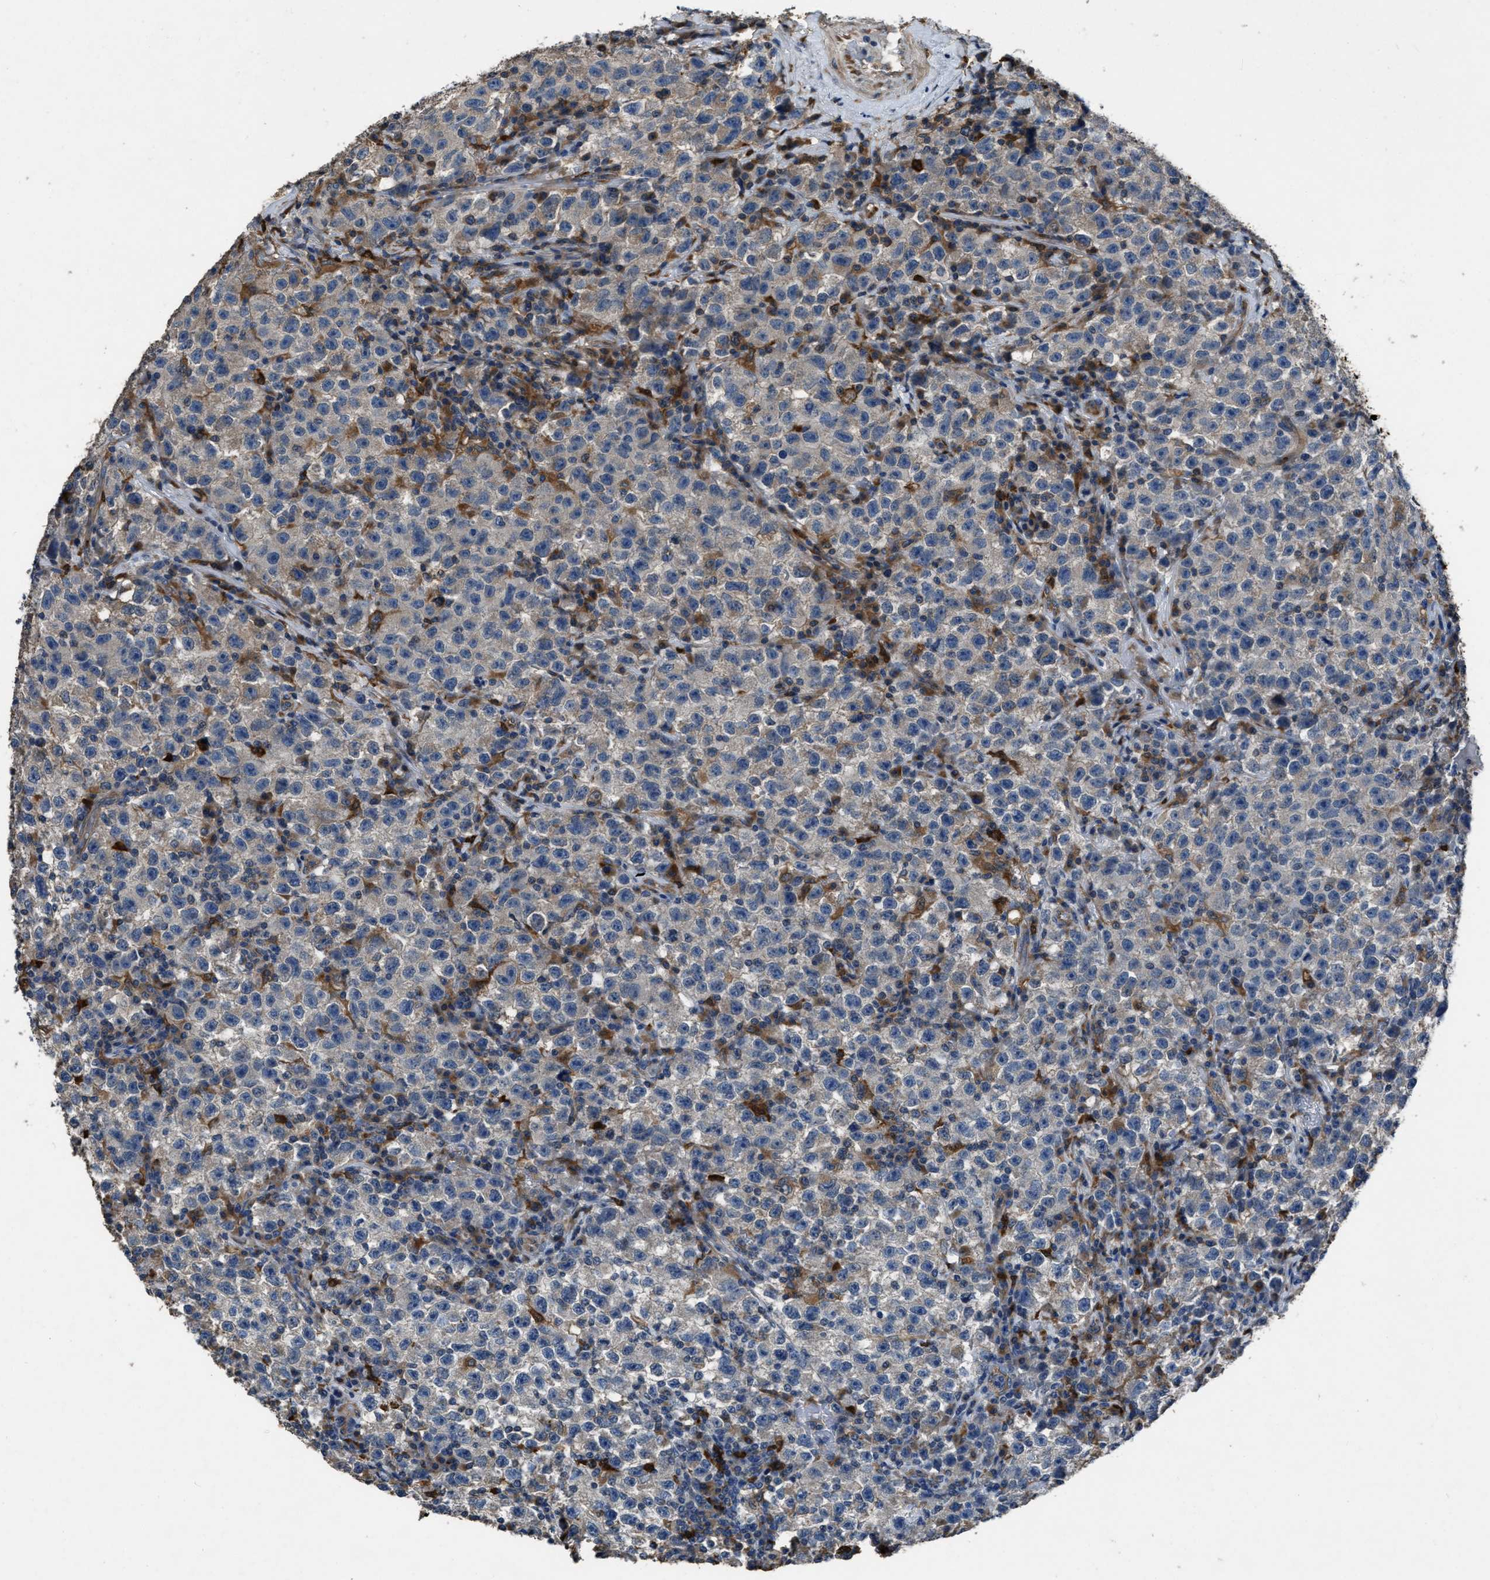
{"staining": {"intensity": "negative", "quantity": "none", "location": "none"}, "tissue": "testis cancer", "cell_type": "Tumor cells", "image_type": "cancer", "snomed": [{"axis": "morphology", "description": "Seminoma, NOS"}, {"axis": "topography", "description": "Testis"}], "caption": "An image of testis cancer (seminoma) stained for a protein displays no brown staining in tumor cells.", "gene": "ANGPT1", "patient": {"sex": "male", "age": 22}}